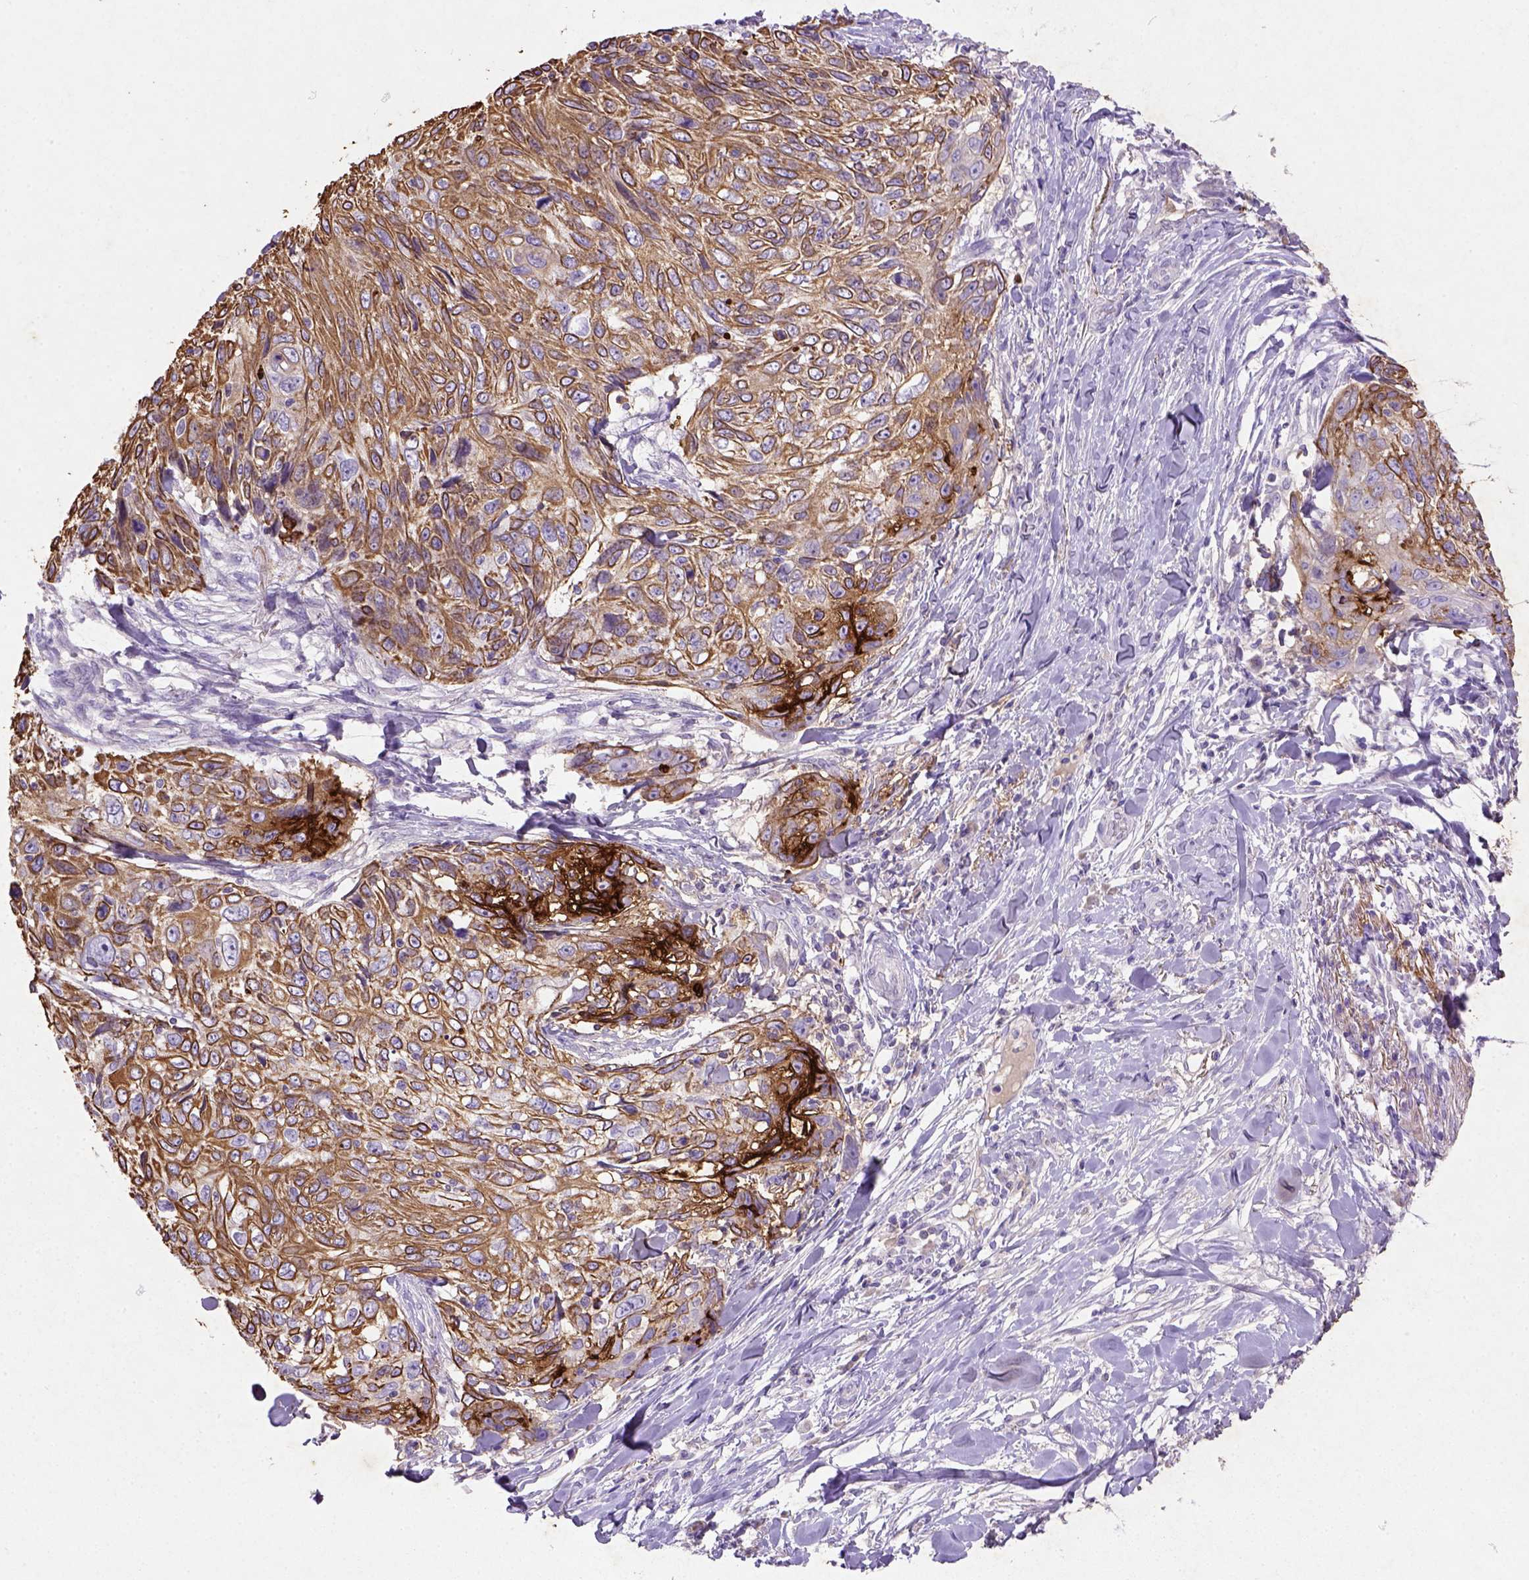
{"staining": {"intensity": "strong", "quantity": ">75%", "location": "cytoplasmic/membranous"}, "tissue": "skin cancer", "cell_type": "Tumor cells", "image_type": "cancer", "snomed": [{"axis": "morphology", "description": "Squamous cell carcinoma, NOS"}, {"axis": "topography", "description": "Skin"}], "caption": "Immunohistochemical staining of squamous cell carcinoma (skin) demonstrates high levels of strong cytoplasmic/membranous protein staining in about >75% of tumor cells. (IHC, brightfield microscopy, high magnification).", "gene": "NUDT2", "patient": {"sex": "male", "age": 92}}